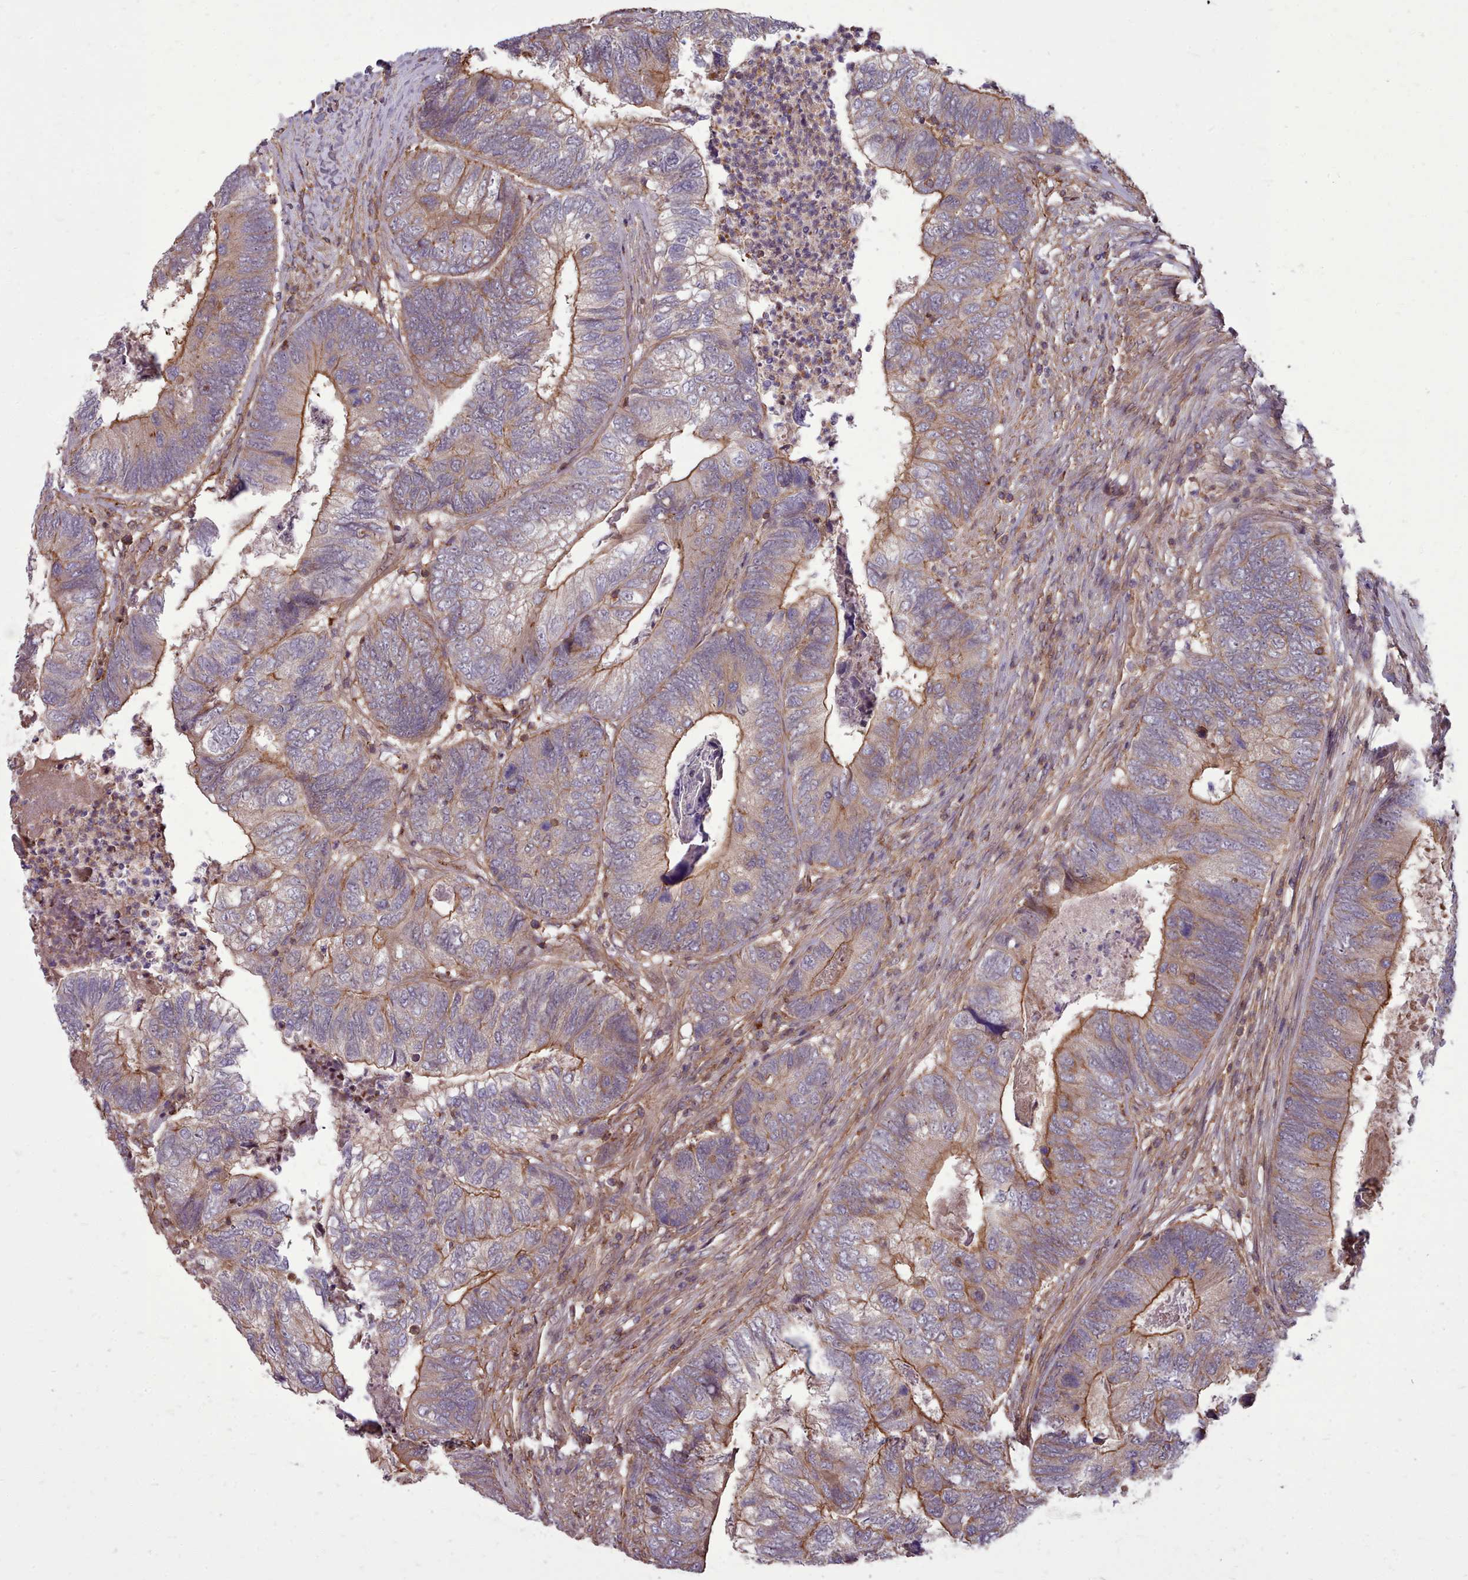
{"staining": {"intensity": "moderate", "quantity": "25%-75%", "location": "cytoplasmic/membranous"}, "tissue": "colorectal cancer", "cell_type": "Tumor cells", "image_type": "cancer", "snomed": [{"axis": "morphology", "description": "Adenocarcinoma, NOS"}, {"axis": "topography", "description": "Colon"}], "caption": "DAB immunohistochemical staining of colorectal adenocarcinoma shows moderate cytoplasmic/membranous protein staining in approximately 25%-75% of tumor cells. Immunohistochemistry stains the protein of interest in brown and the nuclei are stained blue.", "gene": "STUB1", "patient": {"sex": "female", "age": 67}}